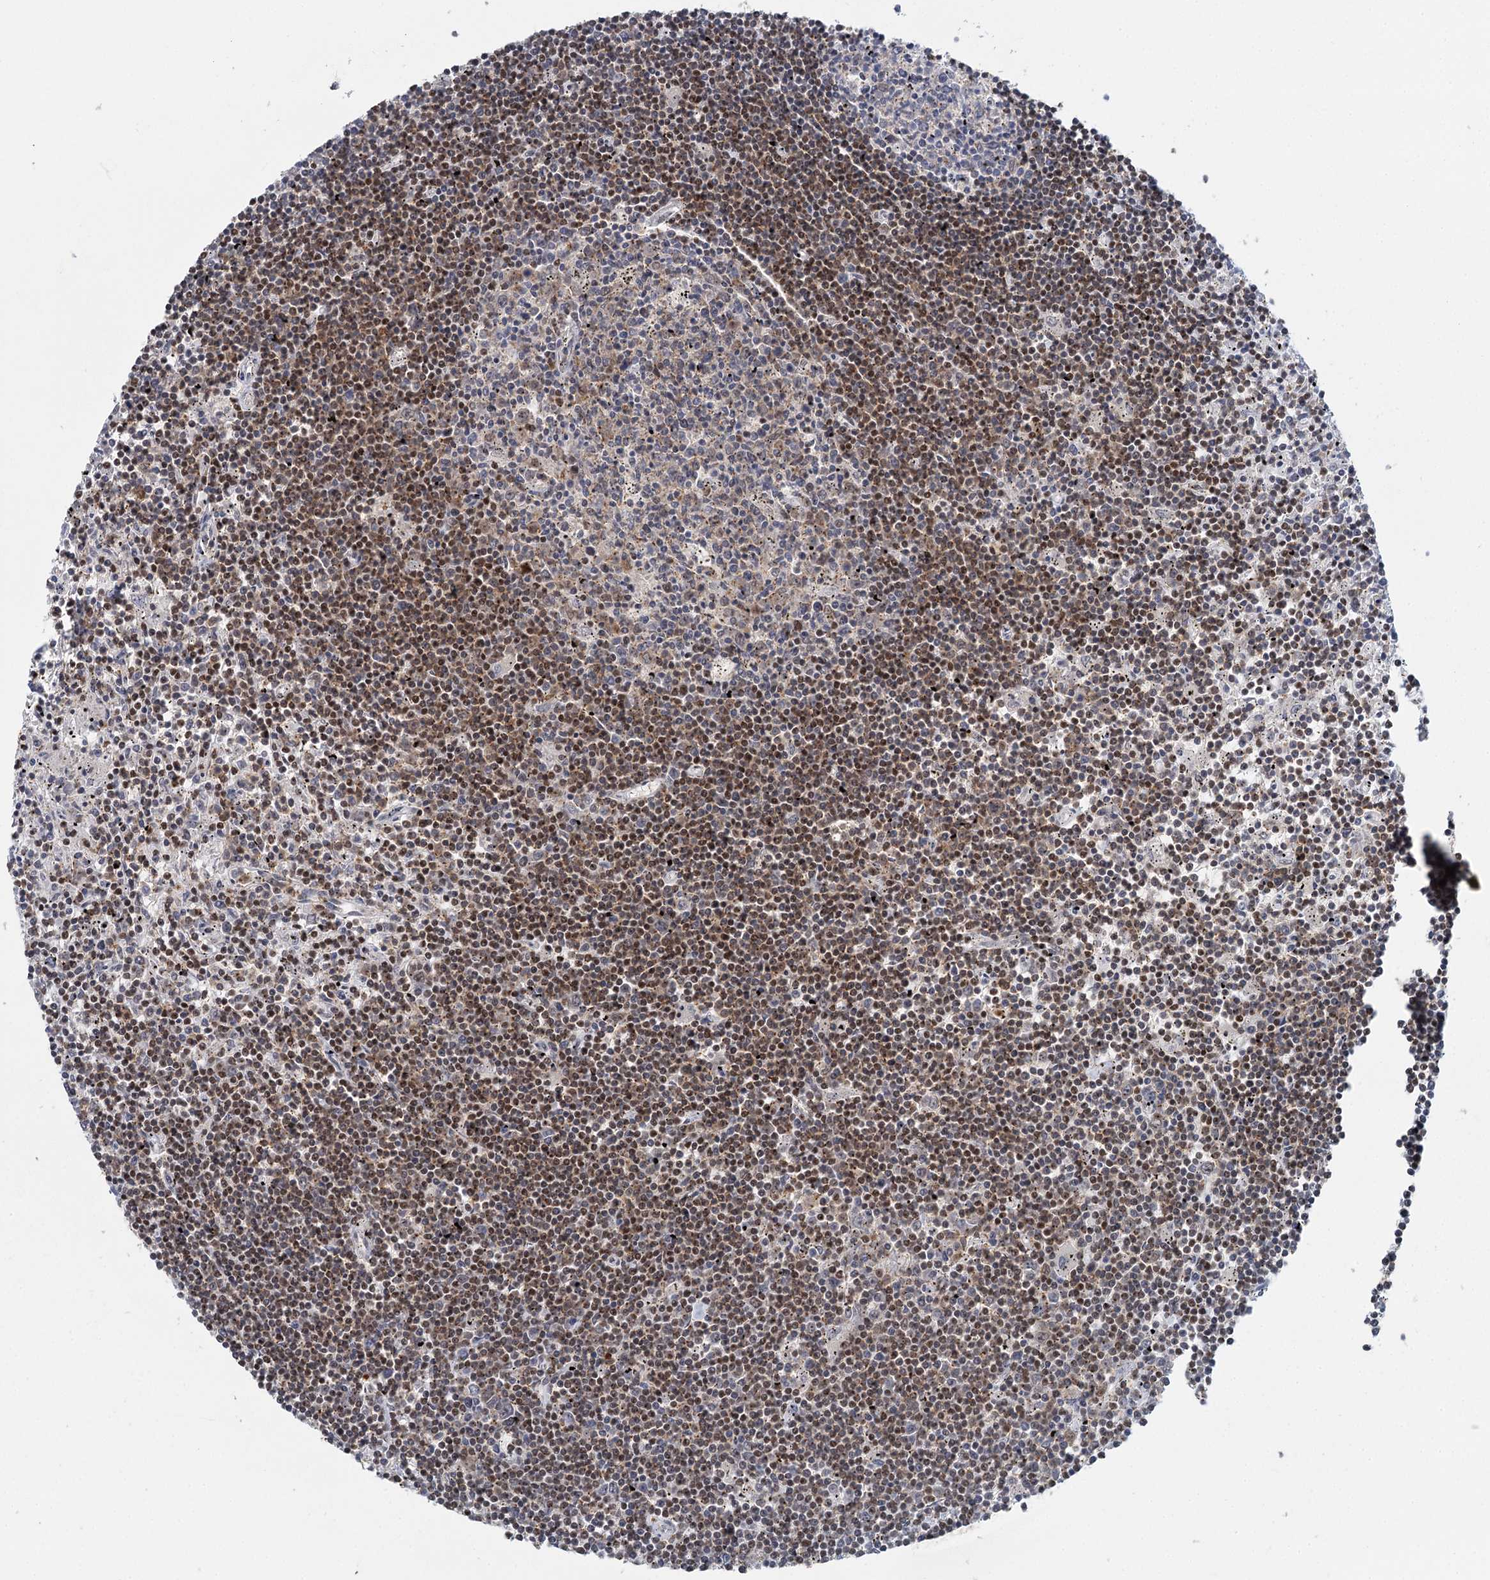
{"staining": {"intensity": "moderate", "quantity": "25%-75%", "location": "cytoplasmic/membranous,nuclear"}, "tissue": "lymphoma", "cell_type": "Tumor cells", "image_type": "cancer", "snomed": [{"axis": "morphology", "description": "Malignant lymphoma, non-Hodgkin's type, Low grade"}, {"axis": "topography", "description": "Spleen"}], "caption": "A photomicrograph of low-grade malignant lymphoma, non-Hodgkin's type stained for a protein displays moderate cytoplasmic/membranous and nuclear brown staining in tumor cells.", "gene": "GPATCH11", "patient": {"sex": "male", "age": 76}}